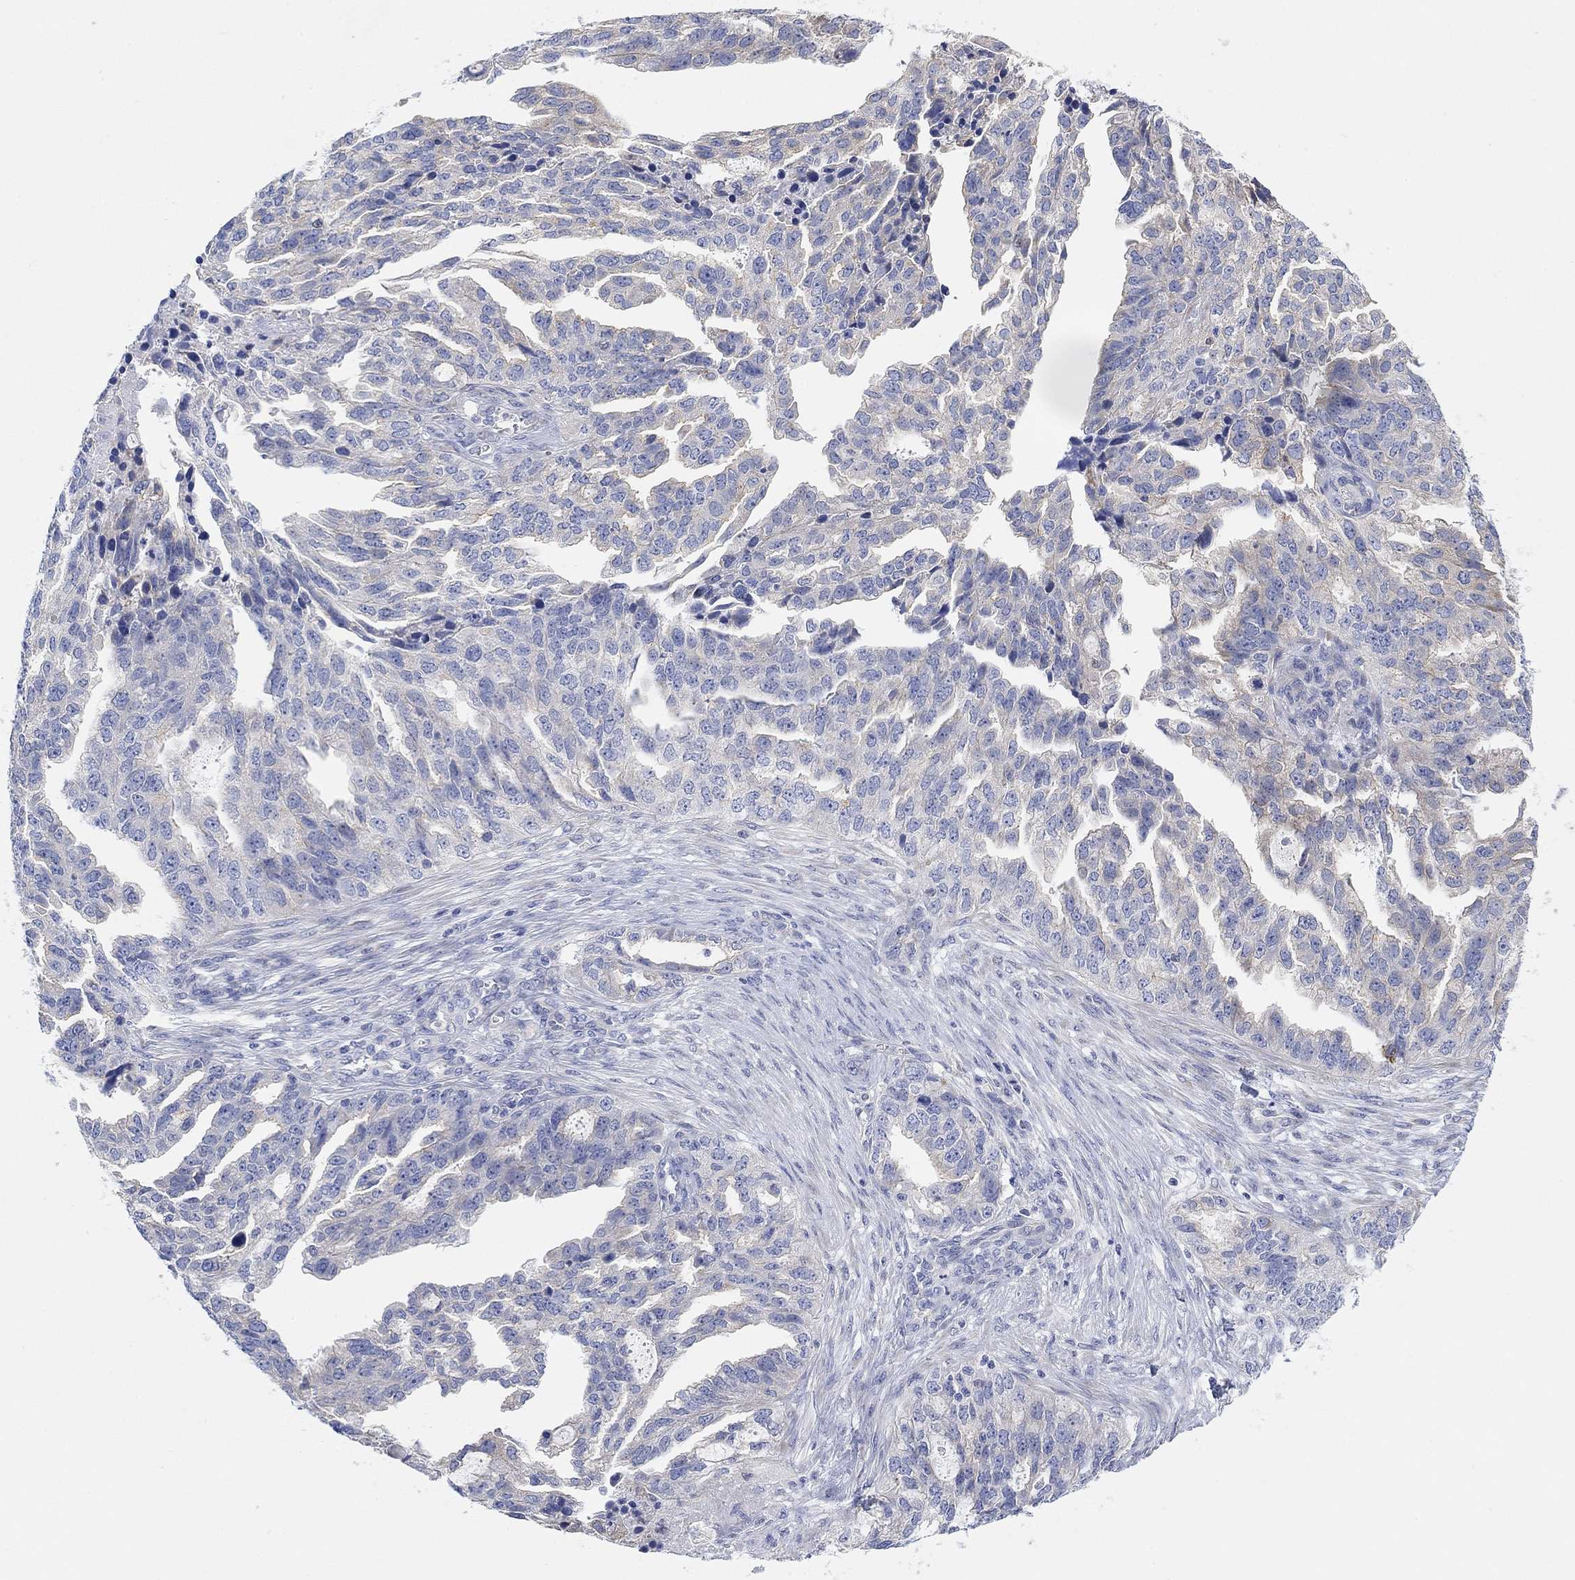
{"staining": {"intensity": "weak", "quantity": "<25%", "location": "cytoplasmic/membranous"}, "tissue": "ovarian cancer", "cell_type": "Tumor cells", "image_type": "cancer", "snomed": [{"axis": "morphology", "description": "Cystadenocarcinoma, serous, NOS"}, {"axis": "topography", "description": "Ovary"}], "caption": "IHC image of ovarian cancer (serous cystadenocarcinoma) stained for a protein (brown), which reveals no expression in tumor cells. (DAB (3,3'-diaminobenzidine) immunohistochemistry (IHC), high magnification).", "gene": "RGS1", "patient": {"sex": "female", "age": 51}}